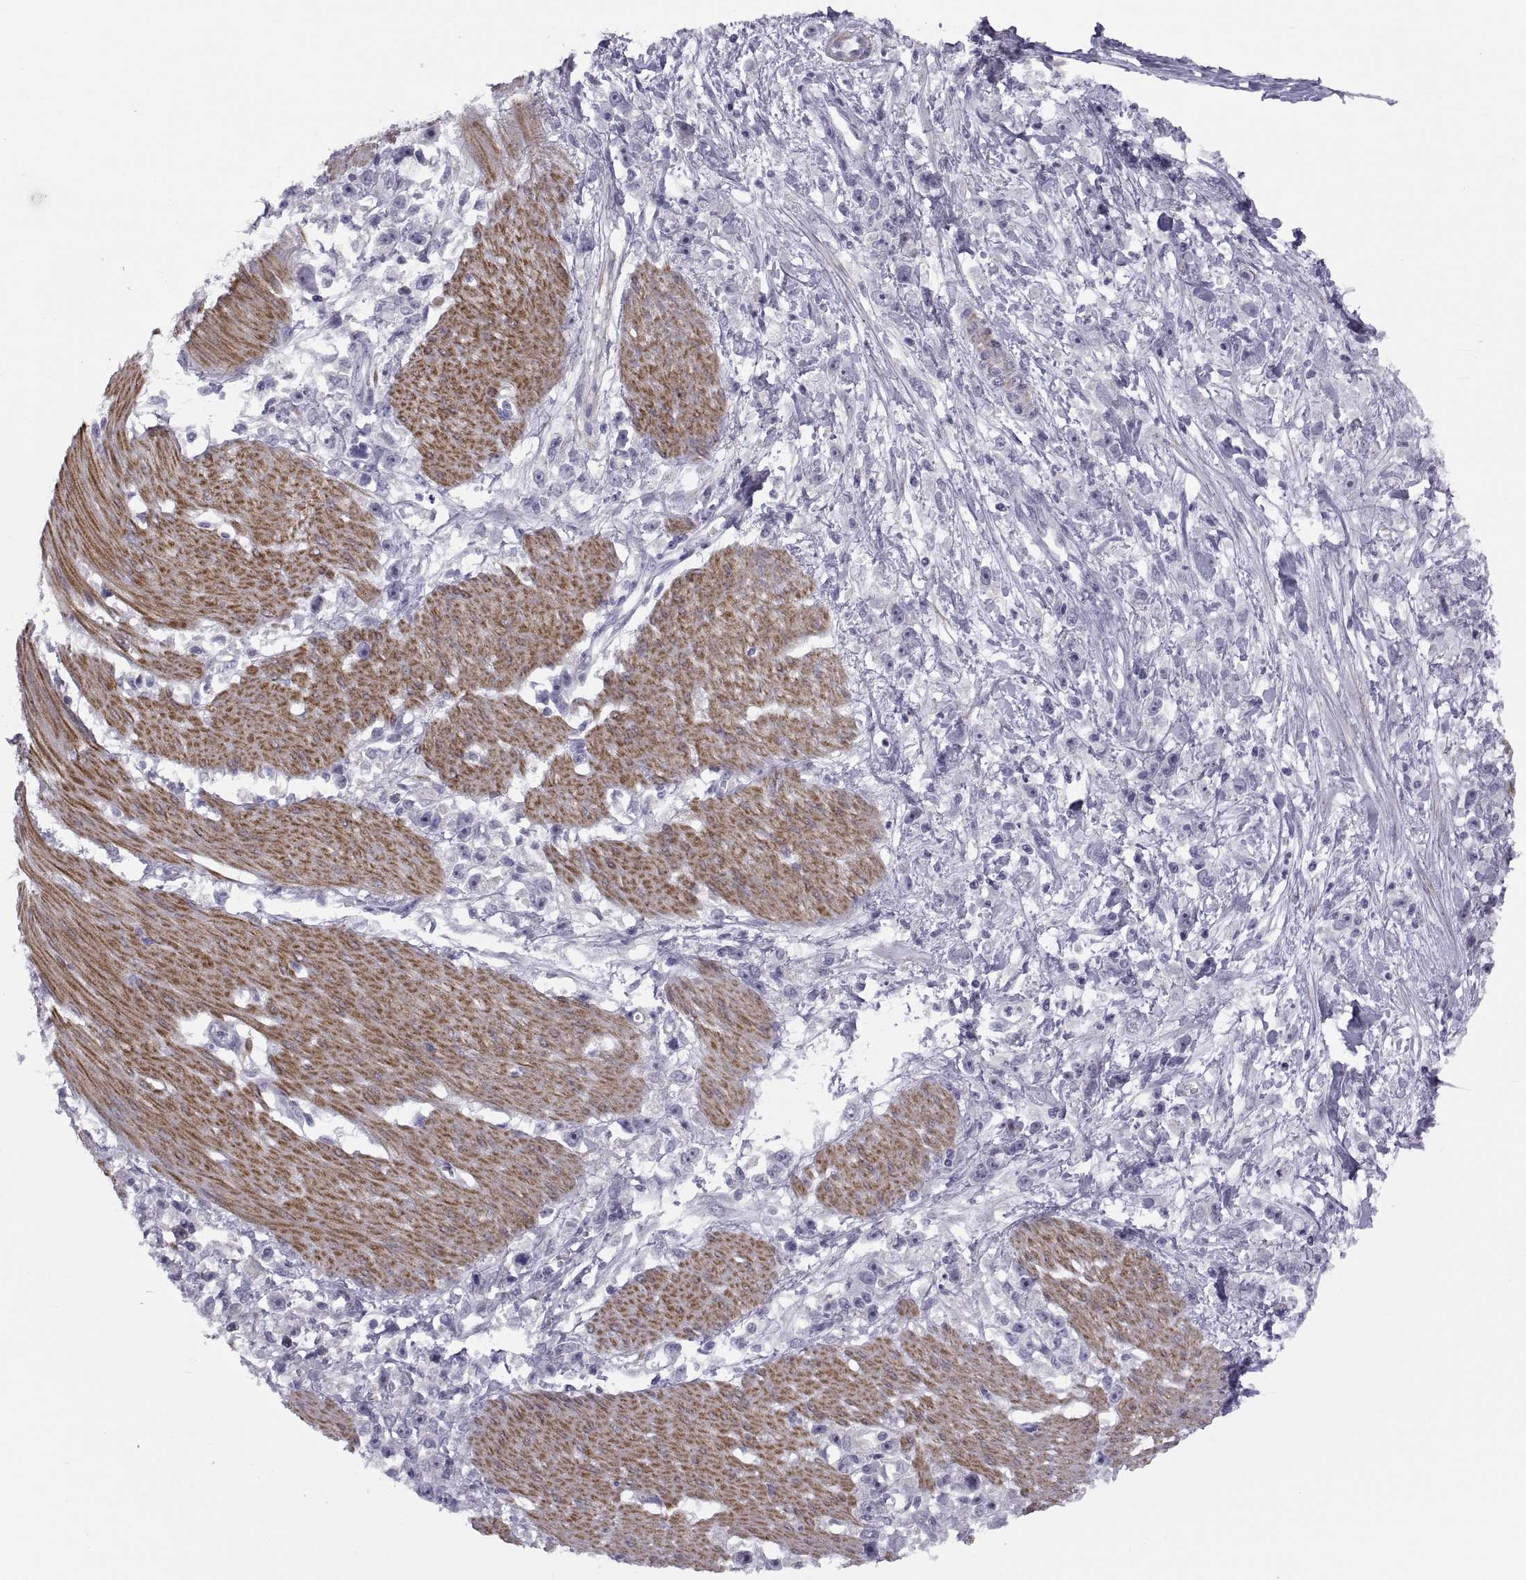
{"staining": {"intensity": "negative", "quantity": "none", "location": "none"}, "tissue": "stomach cancer", "cell_type": "Tumor cells", "image_type": "cancer", "snomed": [{"axis": "morphology", "description": "Adenocarcinoma, NOS"}, {"axis": "topography", "description": "Stomach"}], "caption": "The histopathology image displays no significant staining in tumor cells of stomach cancer. The staining was performed using DAB to visualize the protein expression in brown, while the nuclei were stained in blue with hematoxylin (Magnification: 20x).", "gene": "TMEM158", "patient": {"sex": "female", "age": 59}}